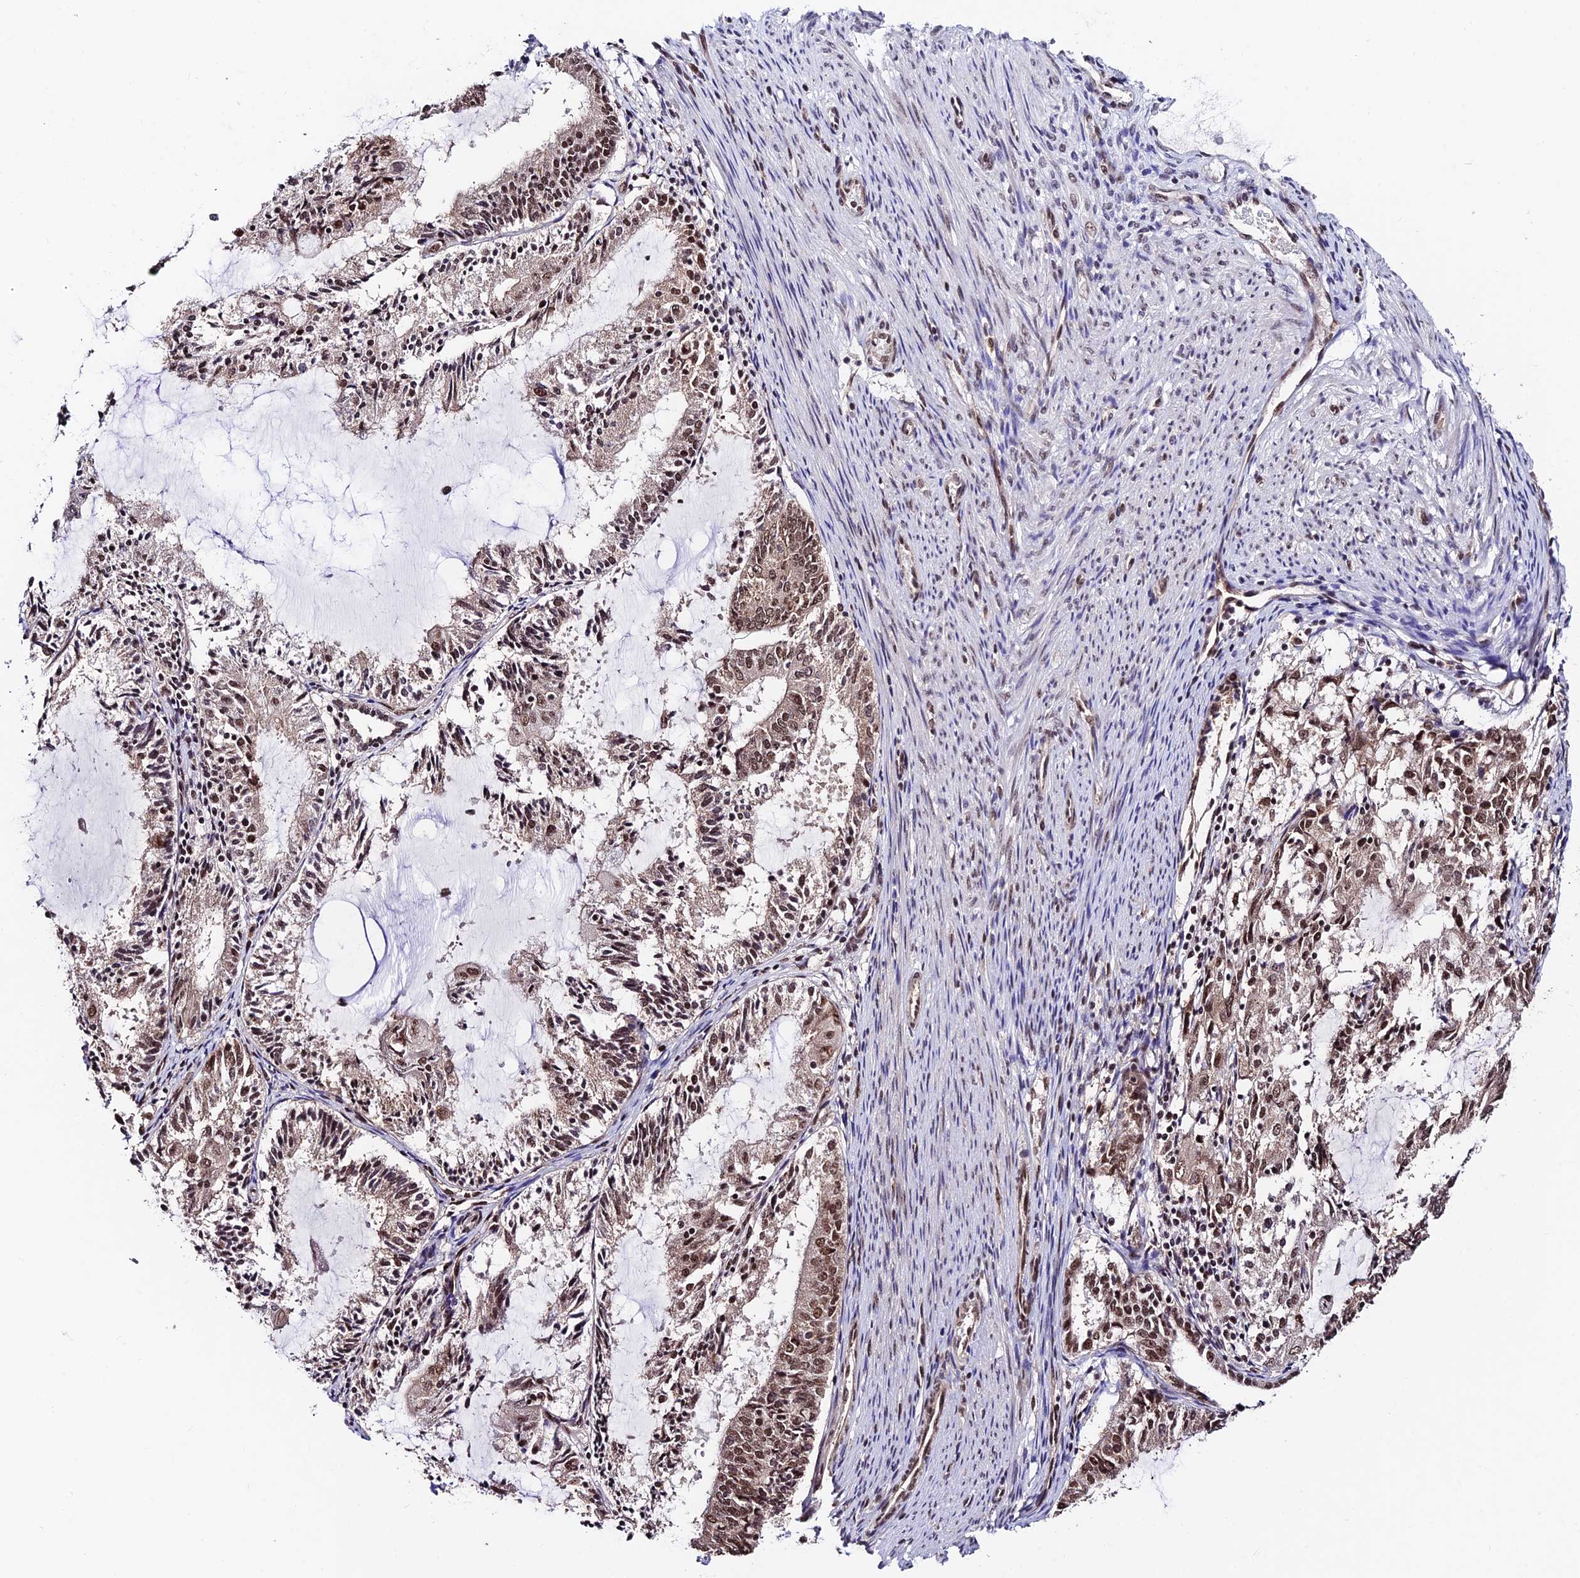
{"staining": {"intensity": "moderate", "quantity": ">75%", "location": "nuclear"}, "tissue": "endometrial cancer", "cell_type": "Tumor cells", "image_type": "cancer", "snomed": [{"axis": "morphology", "description": "Adenocarcinoma, NOS"}, {"axis": "topography", "description": "Endometrium"}], "caption": "Immunohistochemistry (IHC) image of human endometrial cancer (adenocarcinoma) stained for a protein (brown), which demonstrates medium levels of moderate nuclear positivity in about >75% of tumor cells.", "gene": "RBM42", "patient": {"sex": "female", "age": 81}}